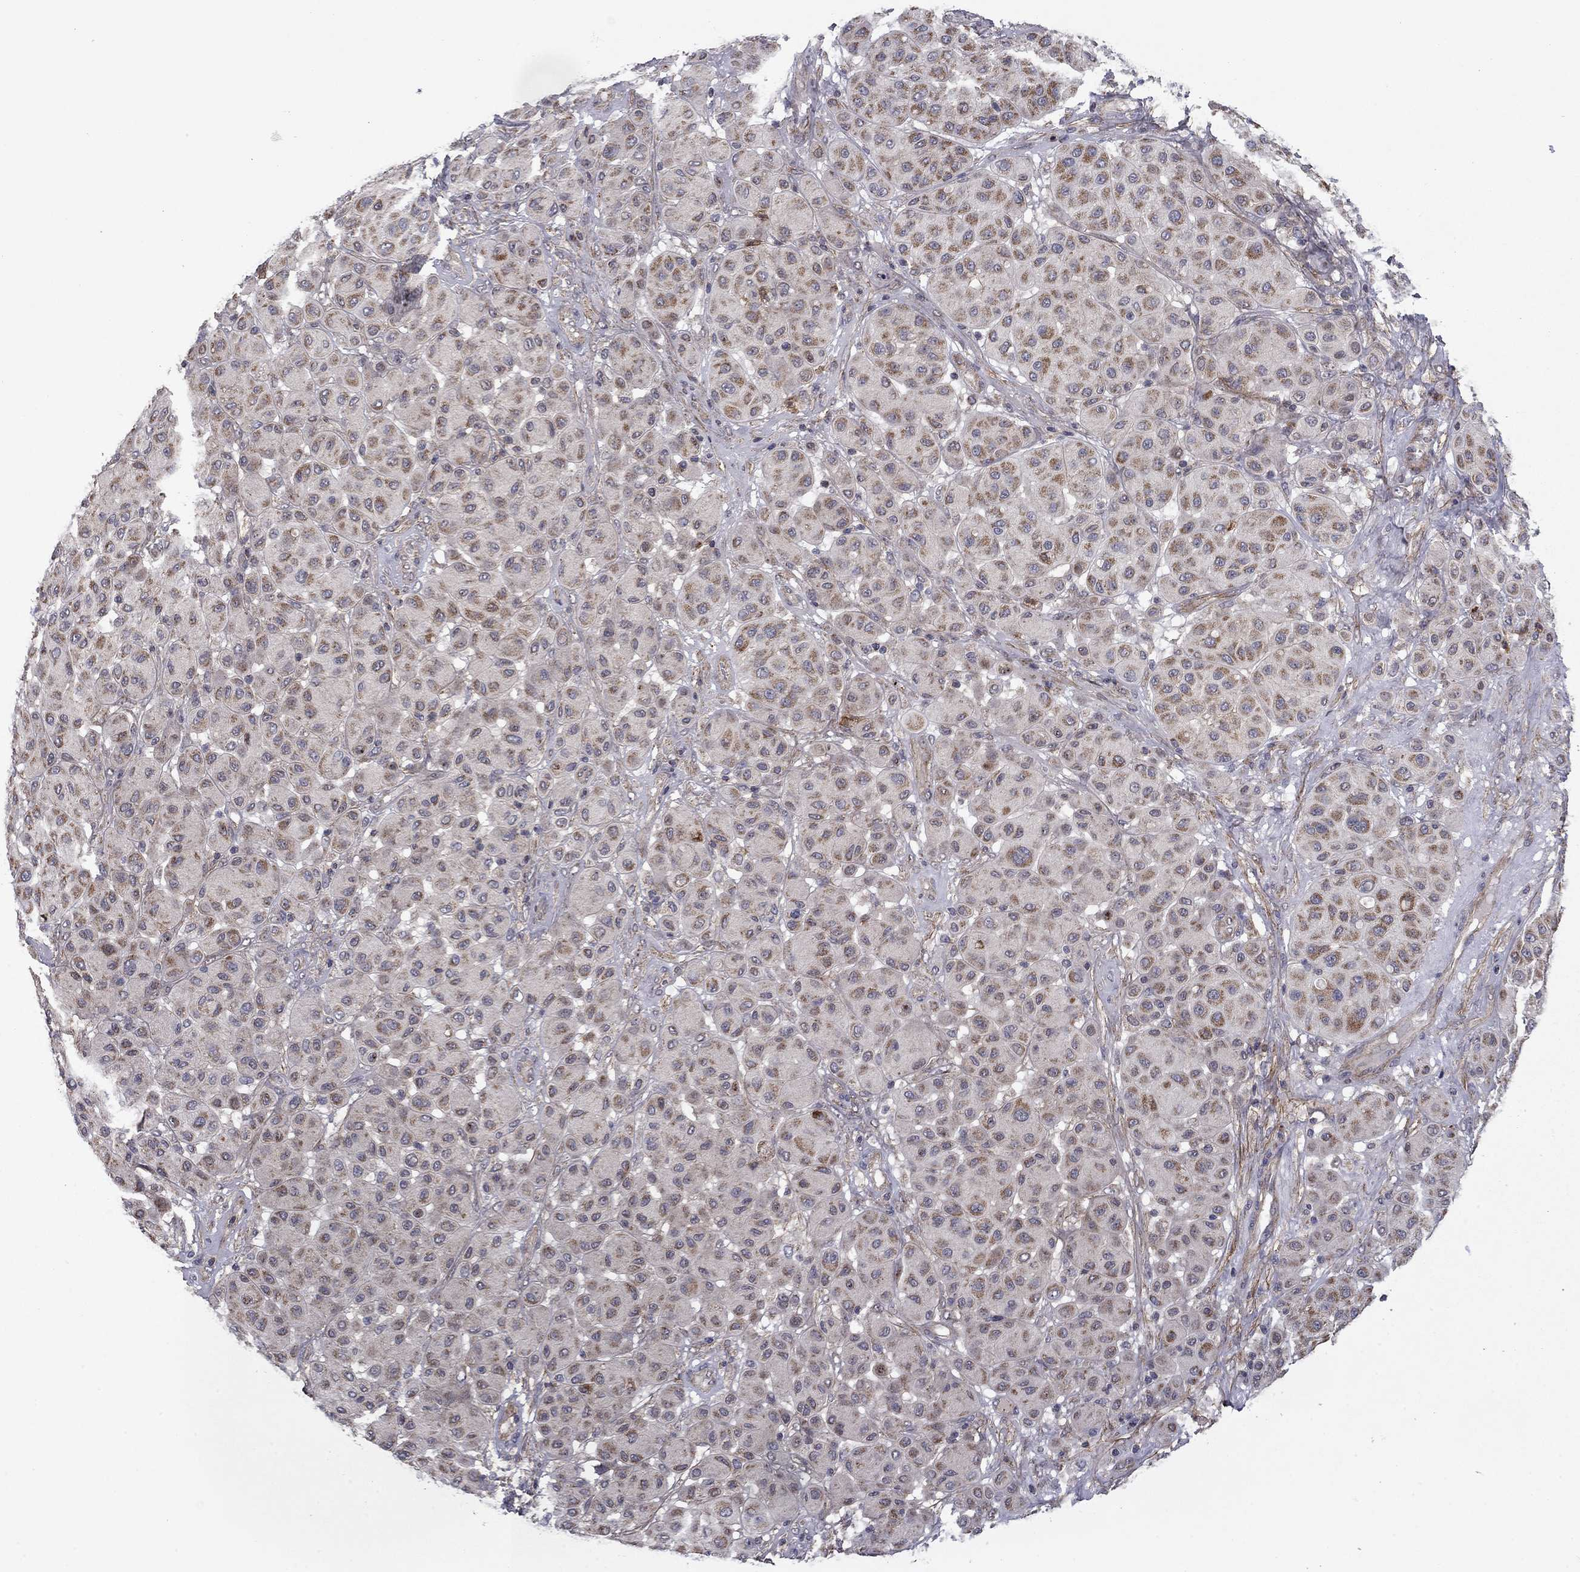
{"staining": {"intensity": "moderate", "quantity": "<25%", "location": "cytoplasmic/membranous"}, "tissue": "melanoma", "cell_type": "Tumor cells", "image_type": "cancer", "snomed": [{"axis": "morphology", "description": "Malignant melanoma, Metastatic site"}, {"axis": "topography", "description": "Smooth muscle"}], "caption": "The immunohistochemical stain highlights moderate cytoplasmic/membranous positivity in tumor cells of malignant melanoma (metastatic site) tissue.", "gene": "DOP1B", "patient": {"sex": "male", "age": 41}}